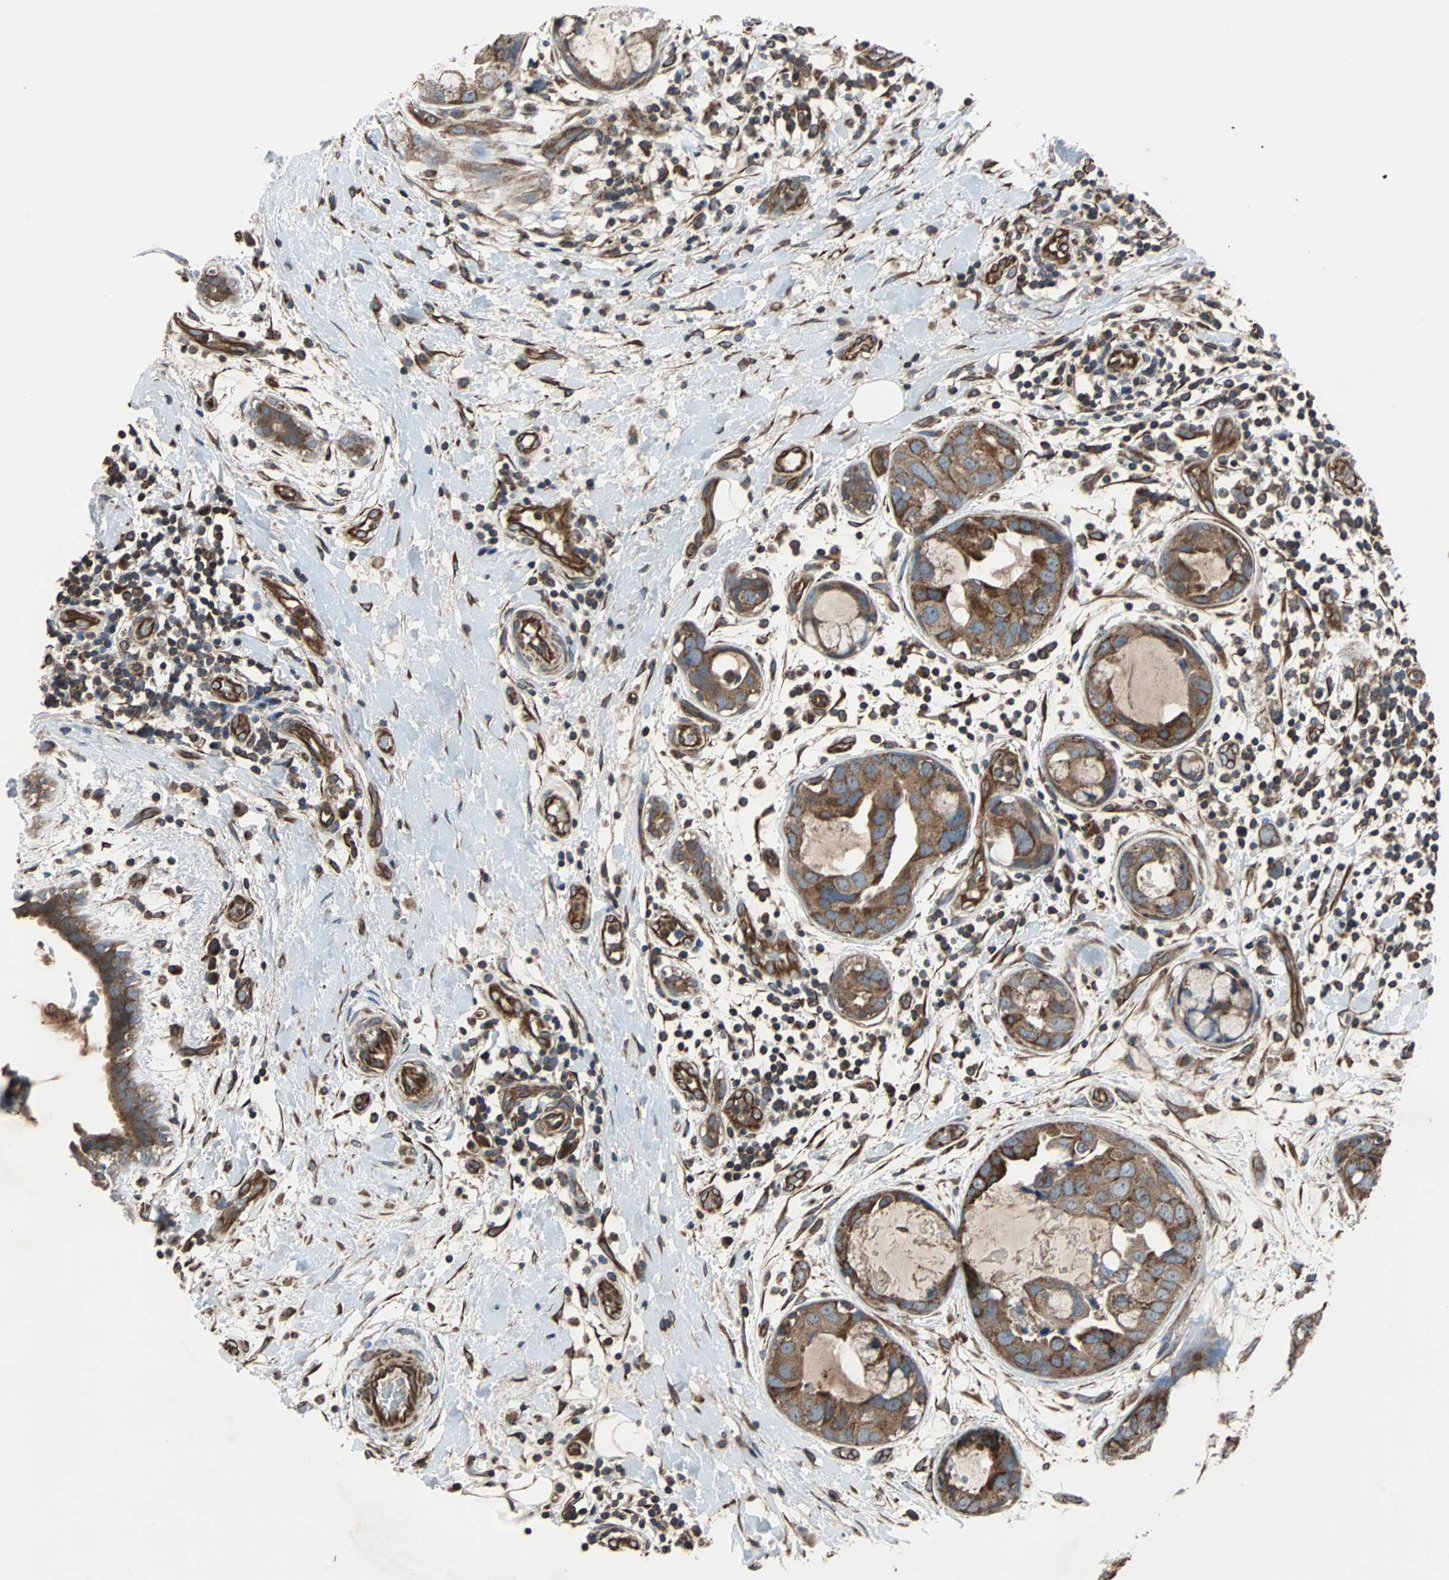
{"staining": {"intensity": "moderate", "quantity": ">75%", "location": "cytoplasmic/membranous"}, "tissue": "breast cancer", "cell_type": "Tumor cells", "image_type": "cancer", "snomed": [{"axis": "morphology", "description": "Duct carcinoma"}, {"axis": "topography", "description": "Breast"}], "caption": "IHC photomicrograph of human intraductal carcinoma (breast) stained for a protein (brown), which shows medium levels of moderate cytoplasmic/membranous expression in about >75% of tumor cells.", "gene": "ACTR3", "patient": {"sex": "female", "age": 40}}